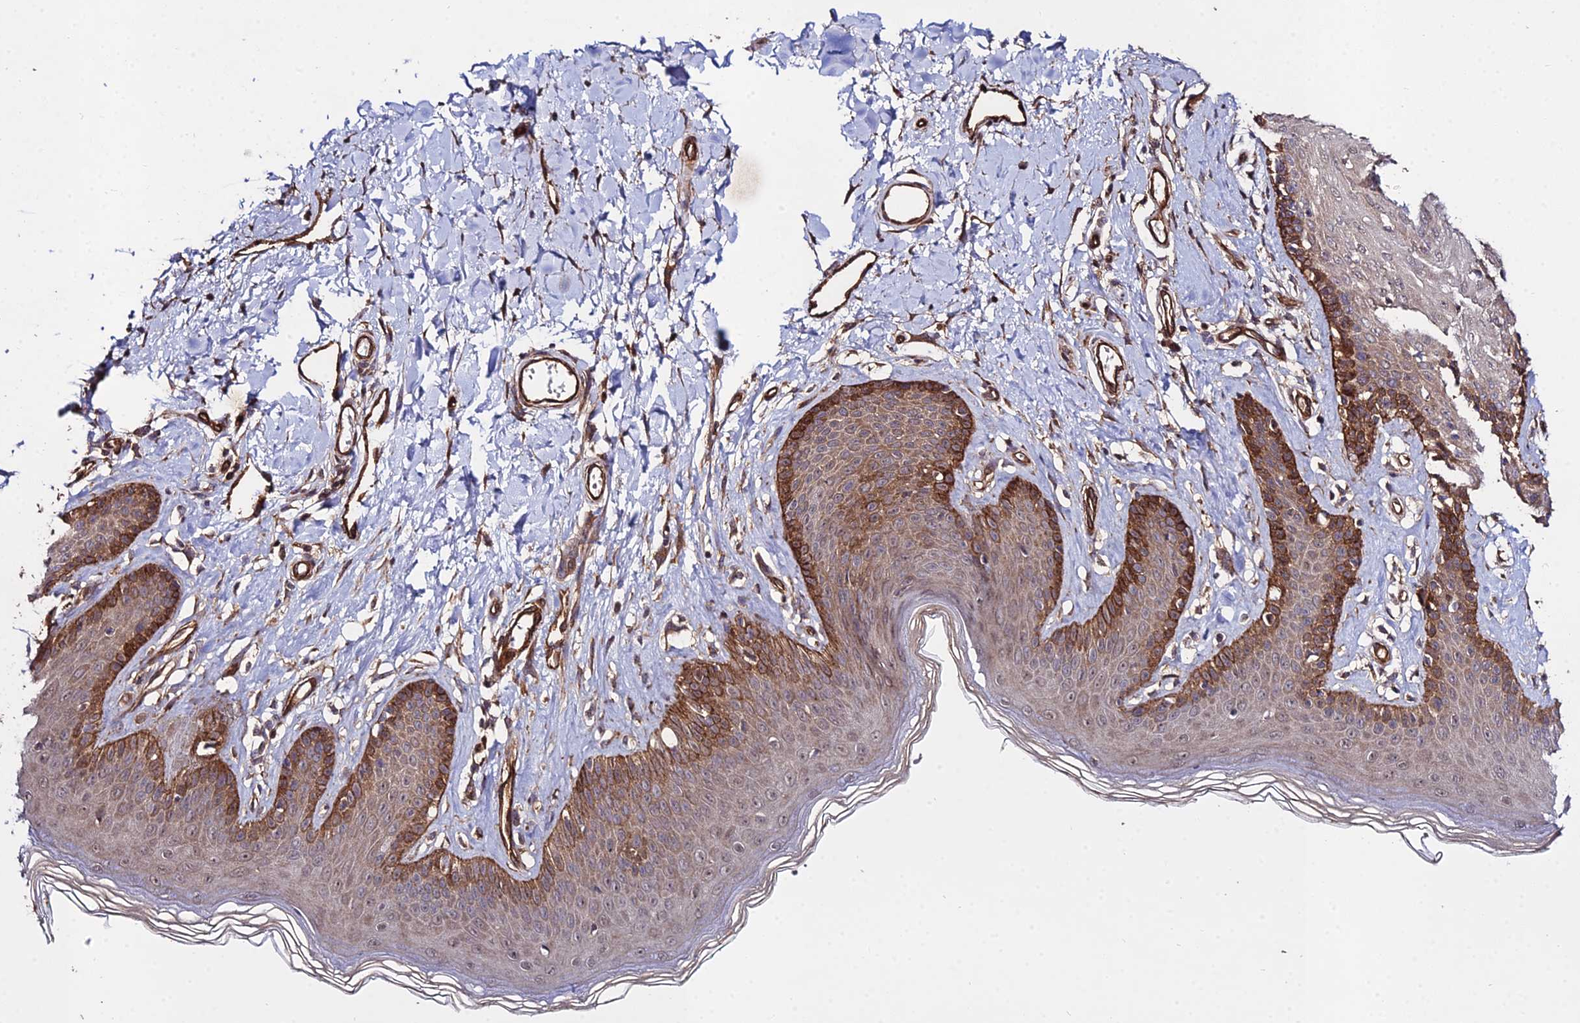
{"staining": {"intensity": "moderate", "quantity": "25%-75%", "location": "cytoplasmic/membranous"}, "tissue": "skin", "cell_type": "Epidermal cells", "image_type": "normal", "snomed": [{"axis": "morphology", "description": "Normal tissue, NOS"}, {"axis": "morphology", "description": "Squamous cell carcinoma, NOS"}, {"axis": "topography", "description": "Vulva"}], "caption": "Immunohistochemical staining of benign human skin reveals 25%-75% levels of moderate cytoplasmic/membranous protein staining in about 25%-75% of epidermal cells.", "gene": "GRTP1", "patient": {"sex": "female", "age": 85}}